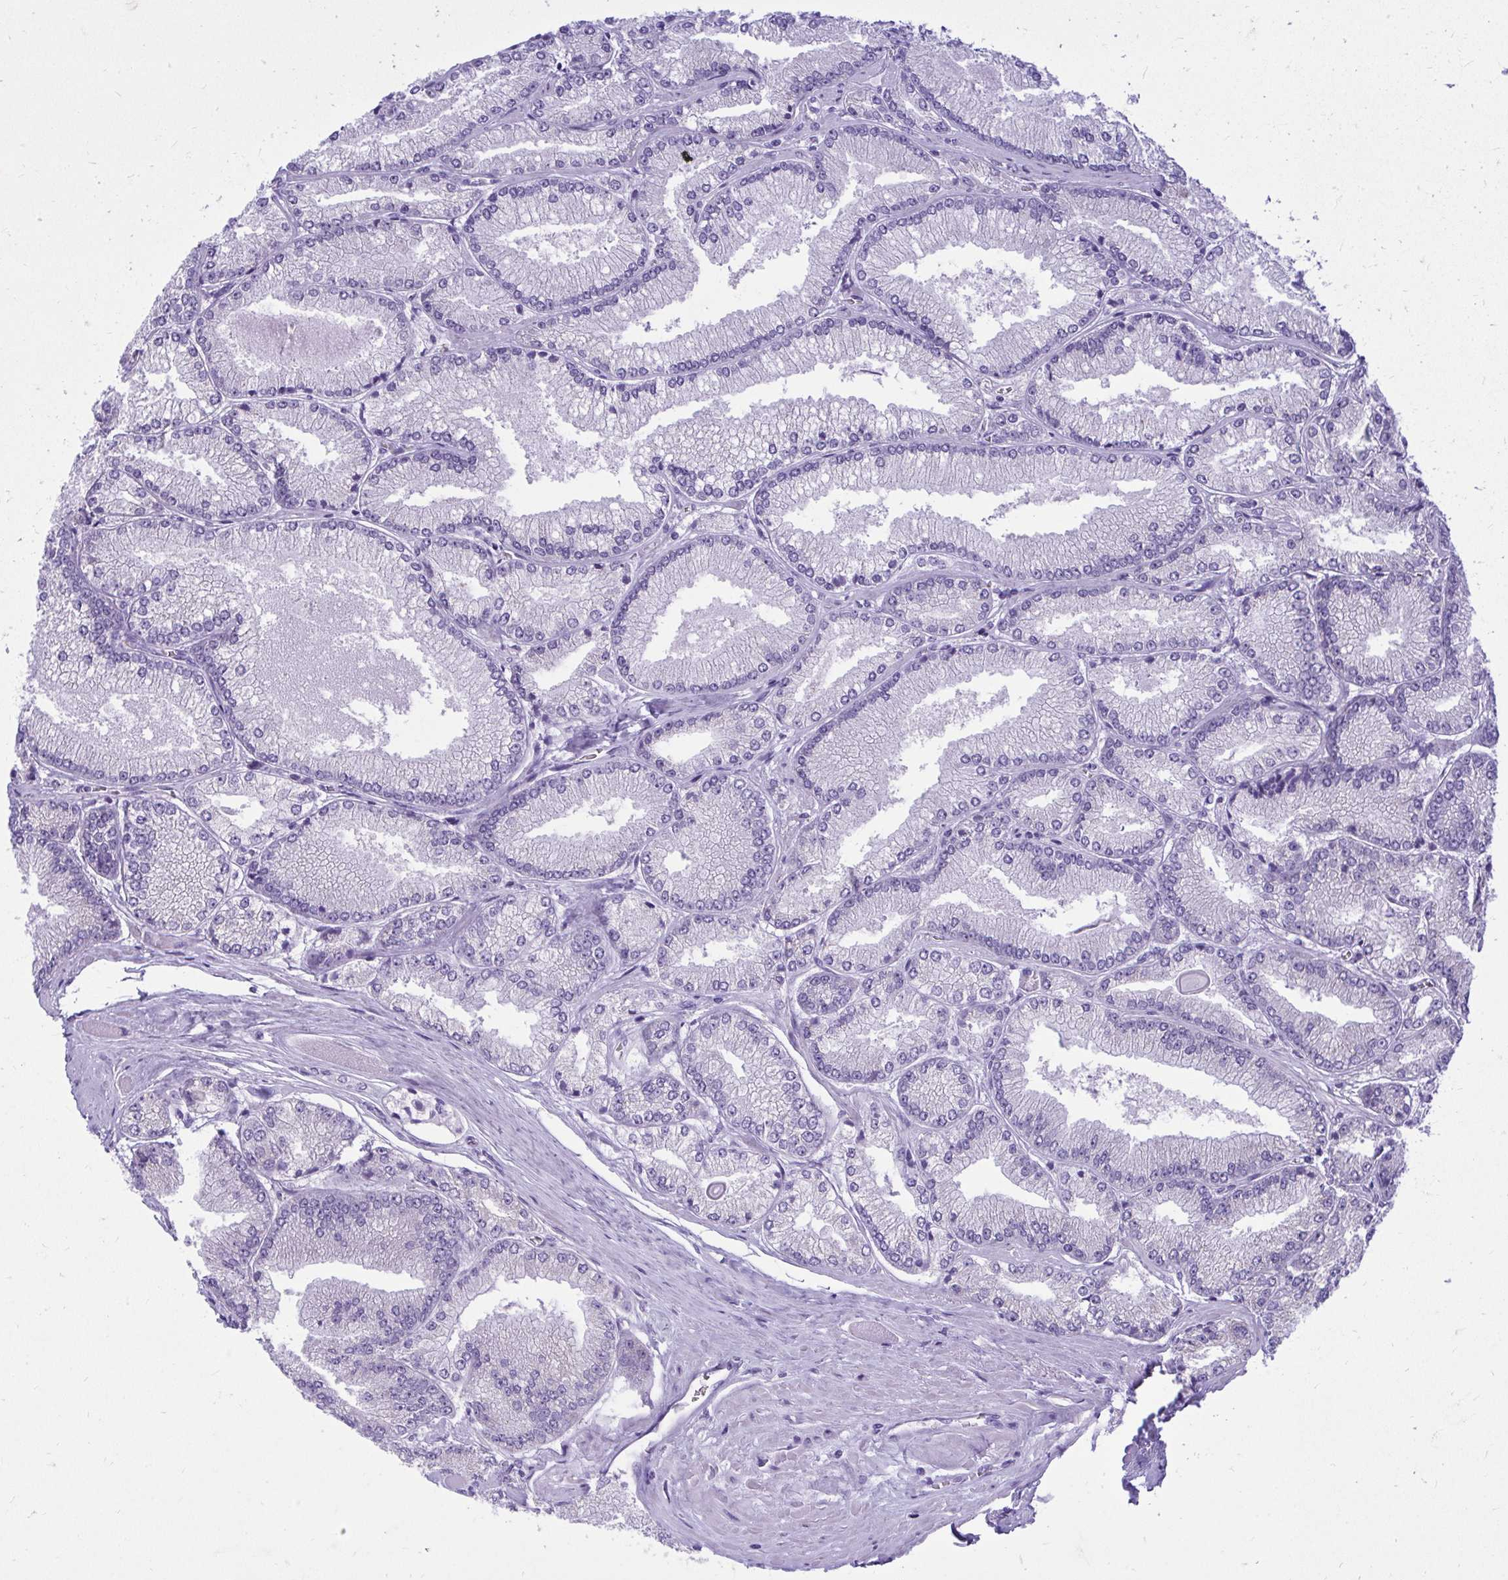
{"staining": {"intensity": "negative", "quantity": "none", "location": "none"}, "tissue": "prostate cancer", "cell_type": "Tumor cells", "image_type": "cancer", "snomed": [{"axis": "morphology", "description": "Adenocarcinoma, Low grade"}, {"axis": "topography", "description": "Prostate"}], "caption": "The micrograph reveals no significant expression in tumor cells of low-grade adenocarcinoma (prostate).", "gene": "RALYL", "patient": {"sex": "male", "age": 67}}